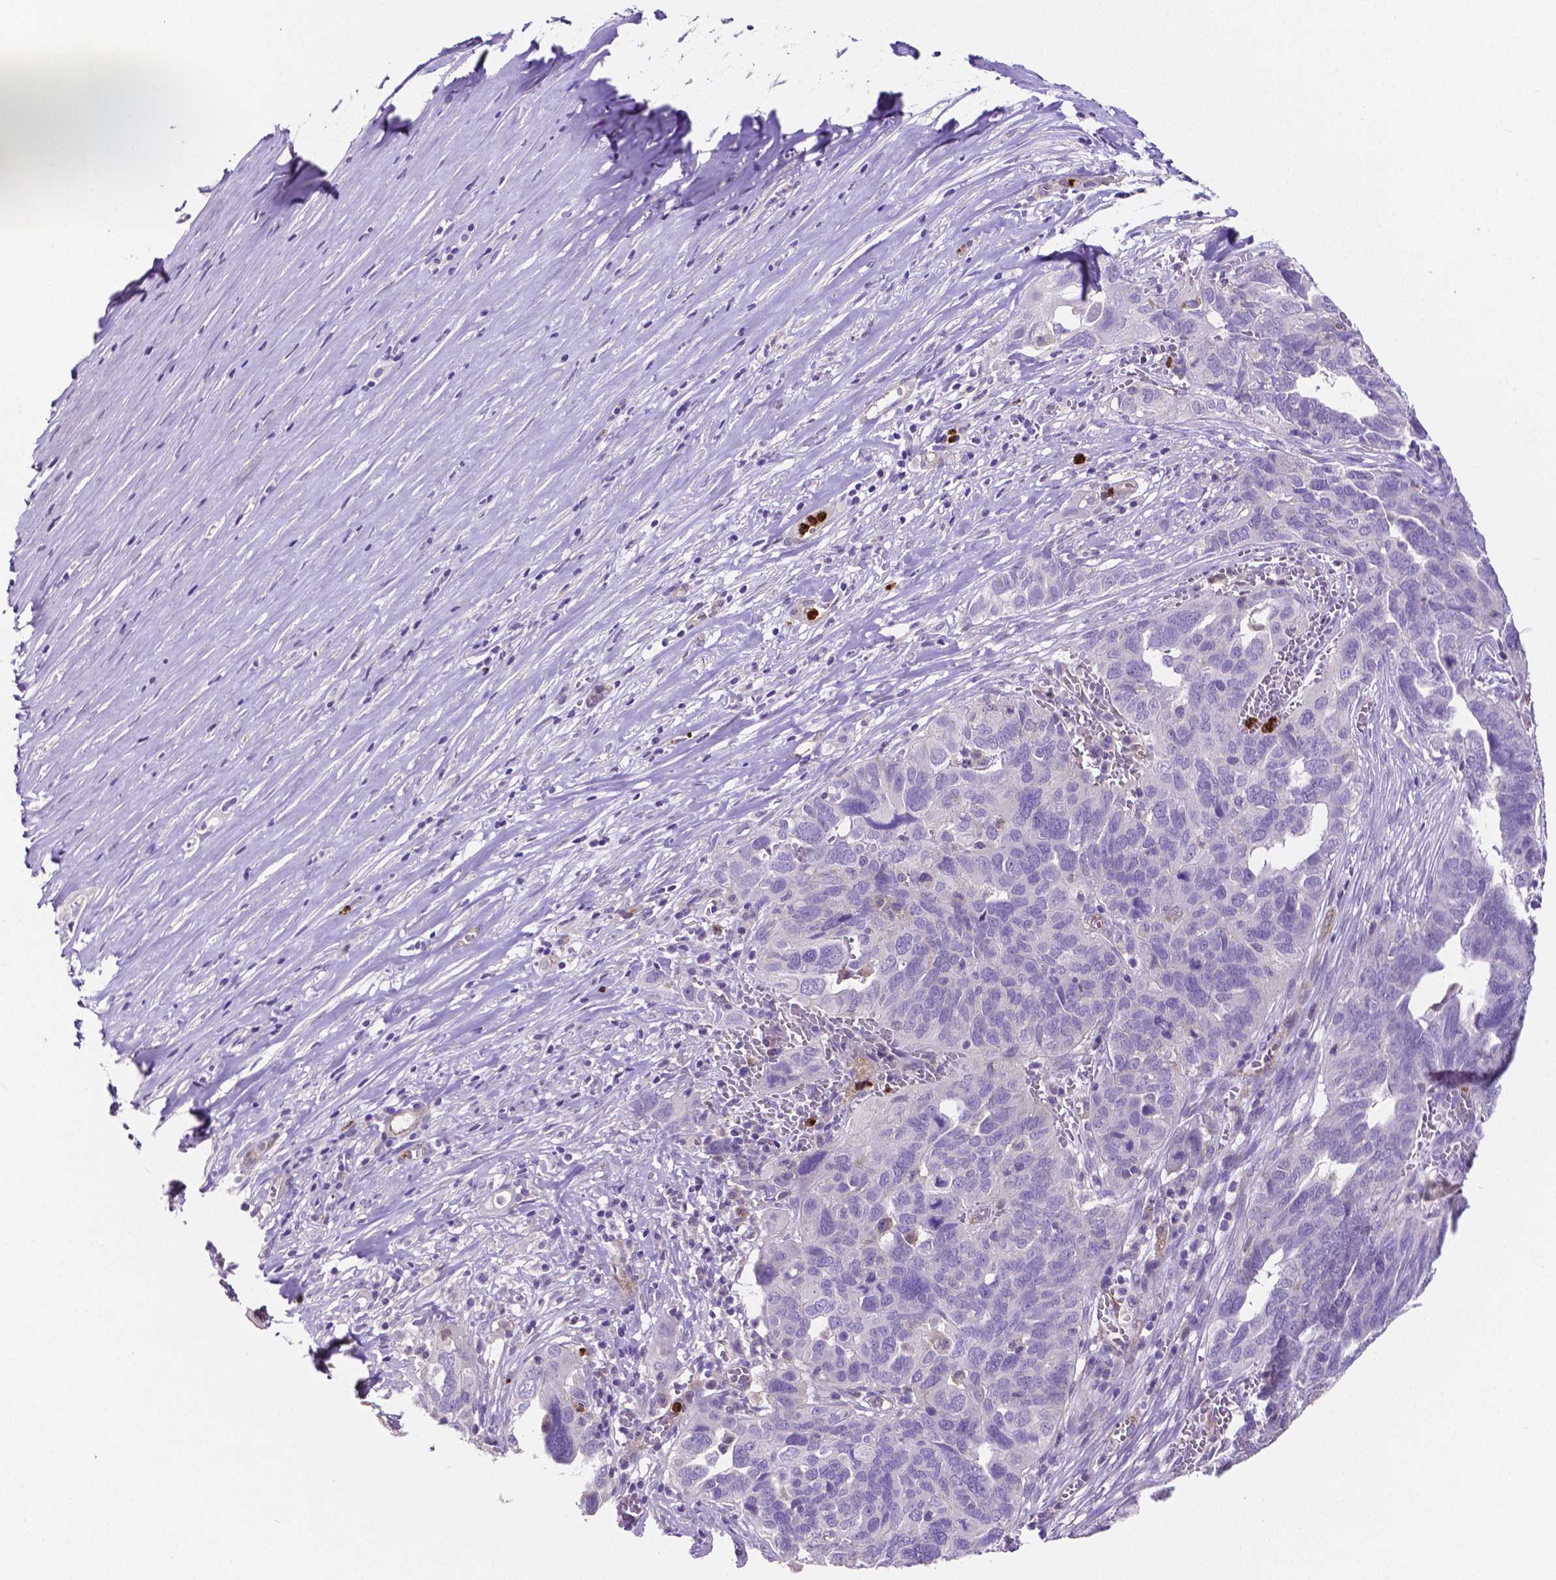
{"staining": {"intensity": "negative", "quantity": "none", "location": "none"}, "tissue": "ovarian cancer", "cell_type": "Tumor cells", "image_type": "cancer", "snomed": [{"axis": "morphology", "description": "Carcinoma, endometroid"}, {"axis": "topography", "description": "Soft tissue"}, {"axis": "topography", "description": "Ovary"}], "caption": "There is no significant positivity in tumor cells of ovarian cancer.", "gene": "MMP9", "patient": {"sex": "female", "age": 52}}